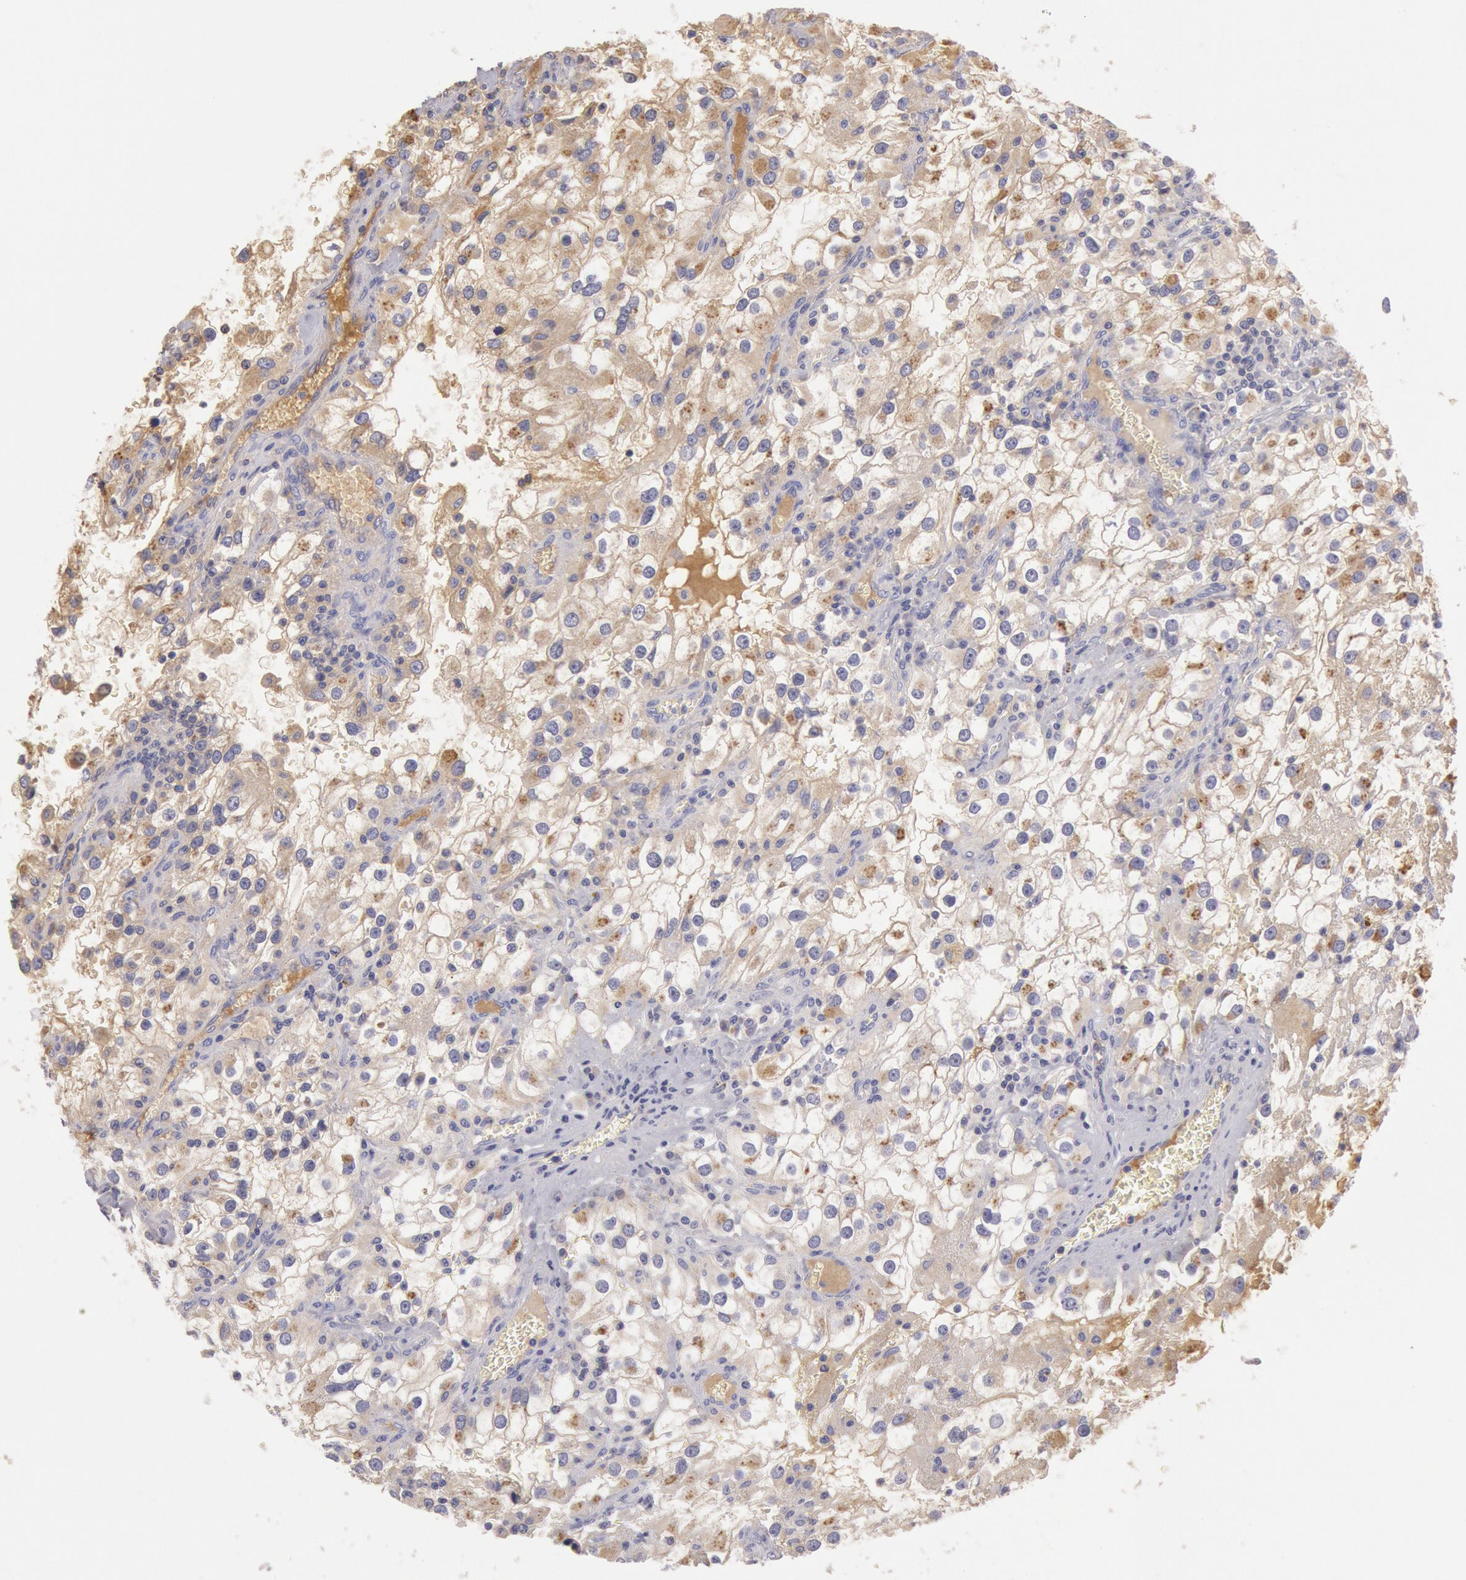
{"staining": {"intensity": "negative", "quantity": "none", "location": "none"}, "tissue": "renal cancer", "cell_type": "Tumor cells", "image_type": "cancer", "snomed": [{"axis": "morphology", "description": "Adenocarcinoma, NOS"}, {"axis": "topography", "description": "Kidney"}], "caption": "Immunohistochemistry image of renal adenocarcinoma stained for a protein (brown), which demonstrates no staining in tumor cells.", "gene": "C1R", "patient": {"sex": "female", "age": 52}}